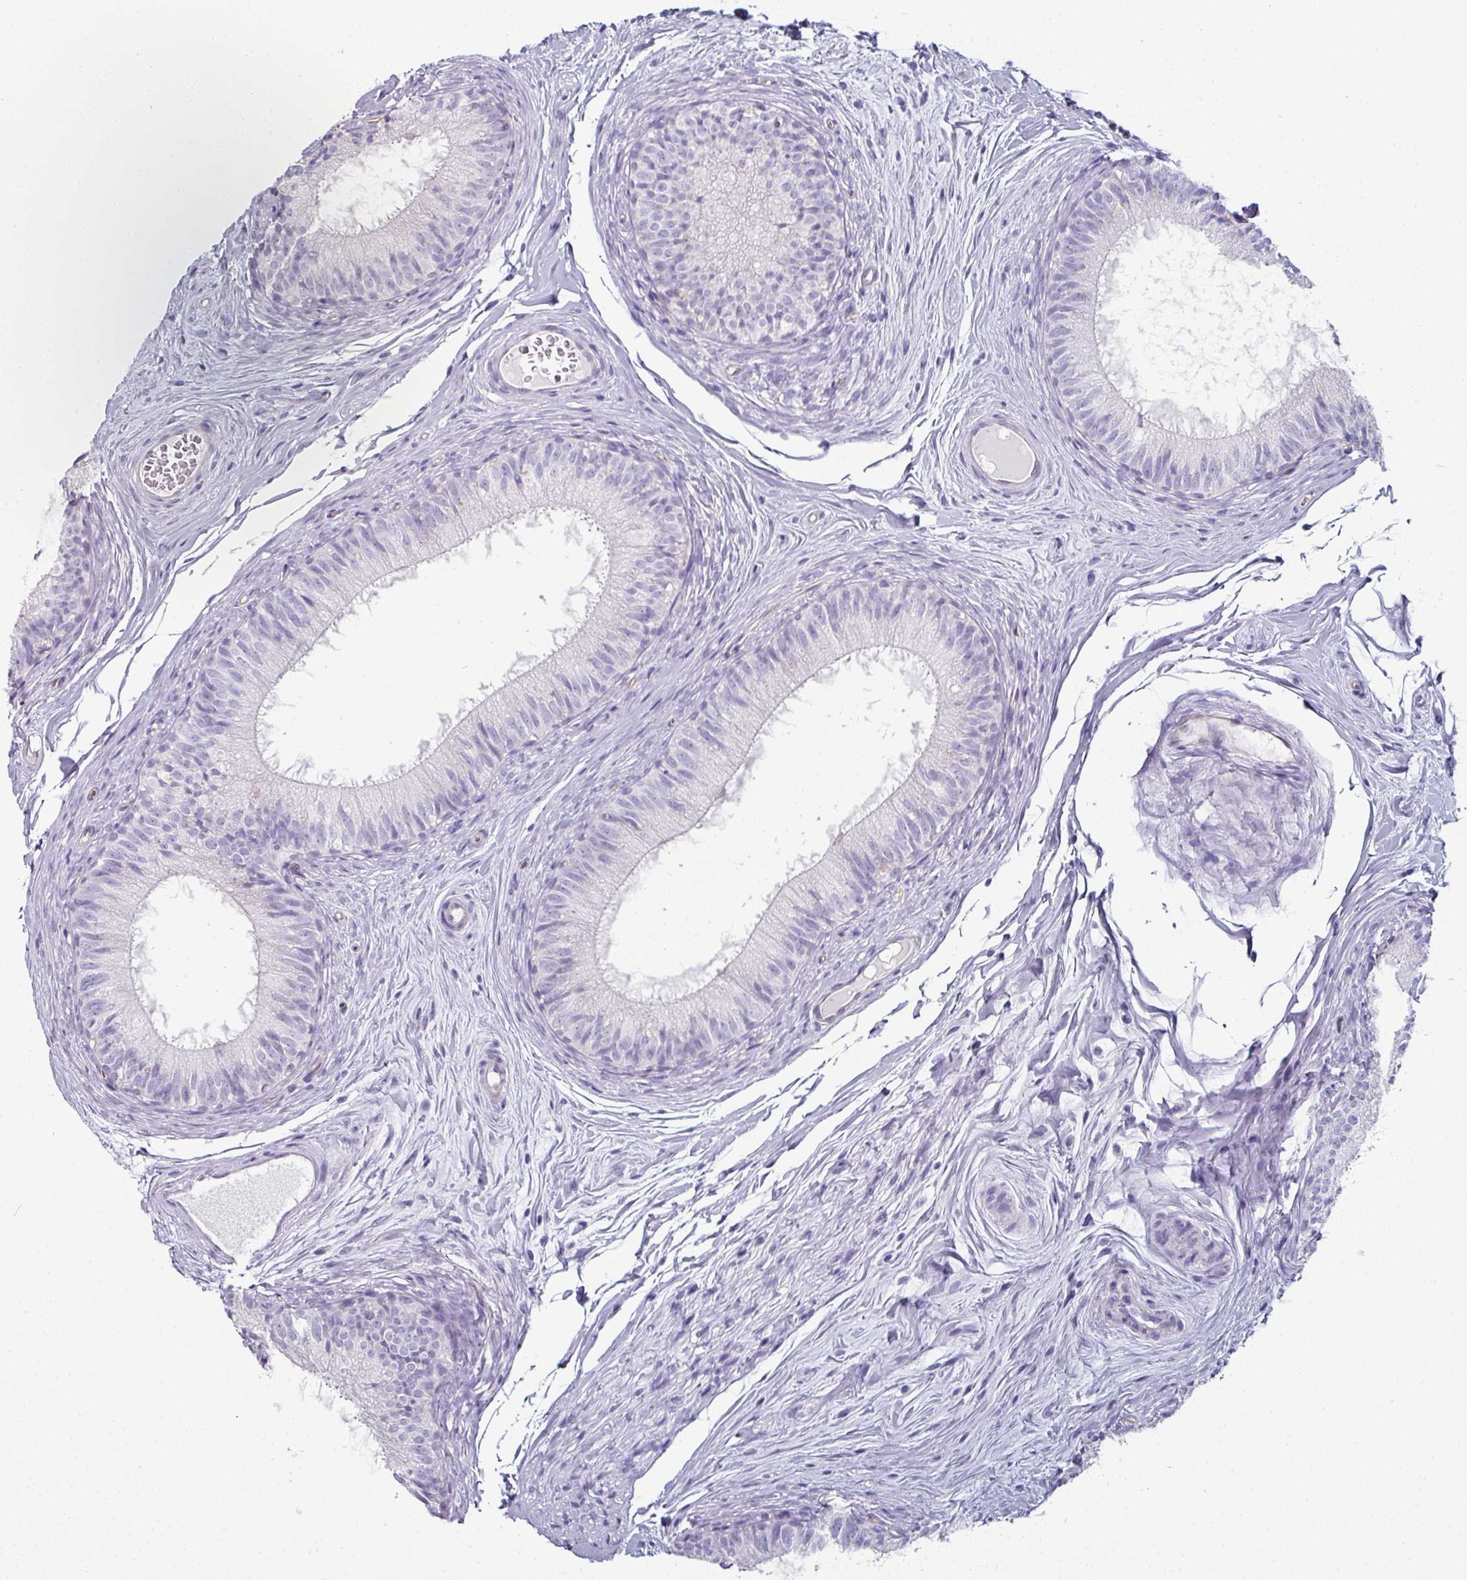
{"staining": {"intensity": "negative", "quantity": "none", "location": "none"}, "tissue": "epididymis", "cell_type": "Glandular cells", "image_type": "normal", "snomed": [{"axis": "morphology", "description": "Normal tissue, NOS"}, {"axis": "topography", "description": "Epididymis"}], "caption": "This is a micrograph of immunohistochemistry (IHC) staining of normal epididymis, which shows no expression in glandular cells.", "gene": "SLC17A7", "patient": {"sex": "male", "age": 25}}